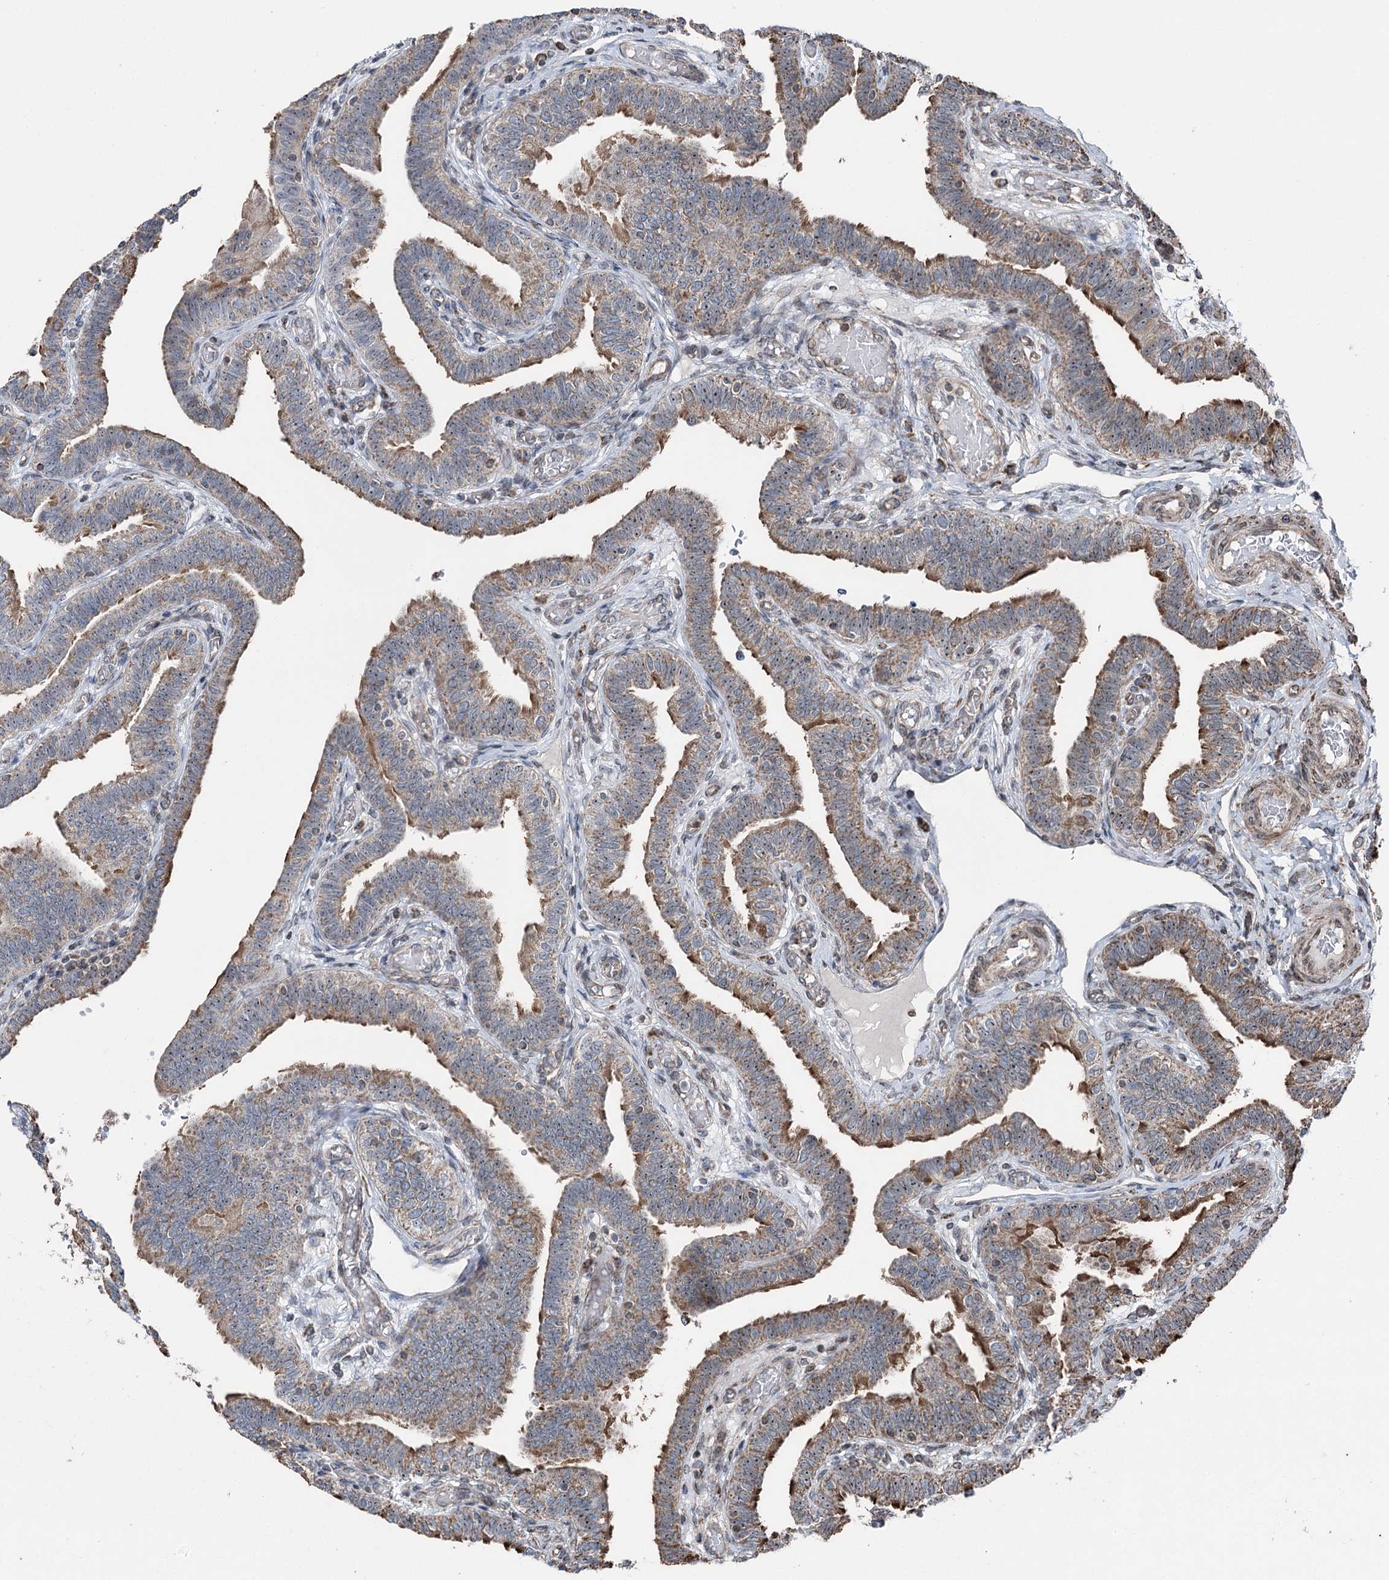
{"staining": {"intensity": "moderate", "quantity": ">75%", "location": "cytoplasmic/membranous,nuclear"}, "tissue": "fallopian tube", "cell_type": "Glandular cells", "image_type": "normal", "snomed": [{"axis": "morphology", "description": "Normal tissue, NOS"}, {"axis": "topography", "description": "Fallopian tube"}], "caption": "This image shows immunohistochemistry (IHC) staining of normal fallopian tube, with medium moderate cytoplasmic/membranous,nuclear positivity in about >75% of glandular cells.", "gene": "STEEP1", "patient": {"sex": "female", "age": 39}}